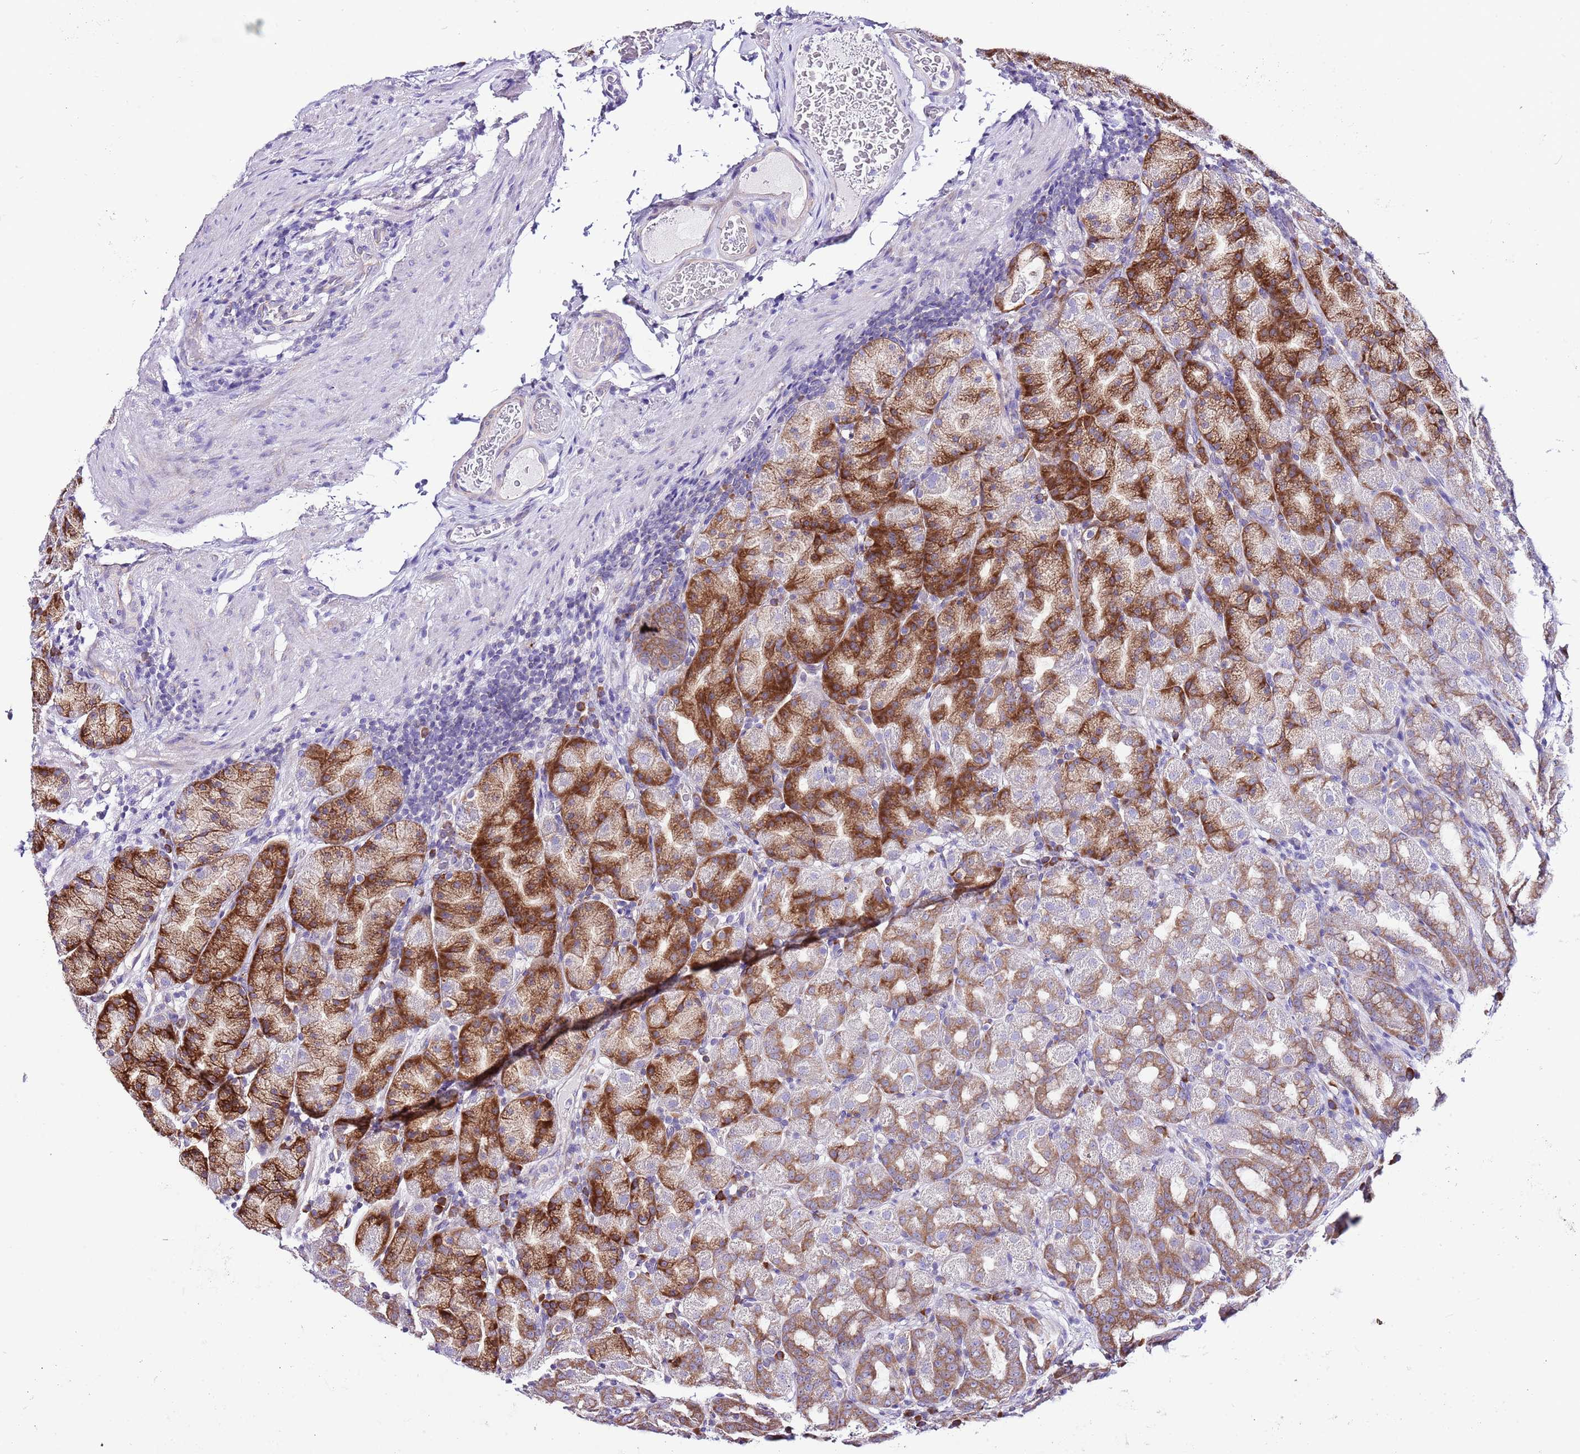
{"staining": {"intensity": "strong", "quantity": "25%-75%", "location": "cytoplasmic/membranous"}, "tissue": "stomach", "cell_type": "Glandular cells", "image_type": "normal", "snomed": [{"axis": "morphology", "description": "Normal tissue, NOS"}, {"axis": "topography", "description": "Stomach, upper"}, {"axis": "topography", "description": "Stomach"}], "caption": "Immunohistochemical staining of benign human stomach reveals high levels of strong cytoplasmic/membranous positivity in approximately 25%-75% of glandular cells. (DAB (3,3'-diaminobenzidine) = brown stain, brightfield microscopy at high magnification).", "gene": "RPS10", "patient": {"sex": "male", "age": 68}}